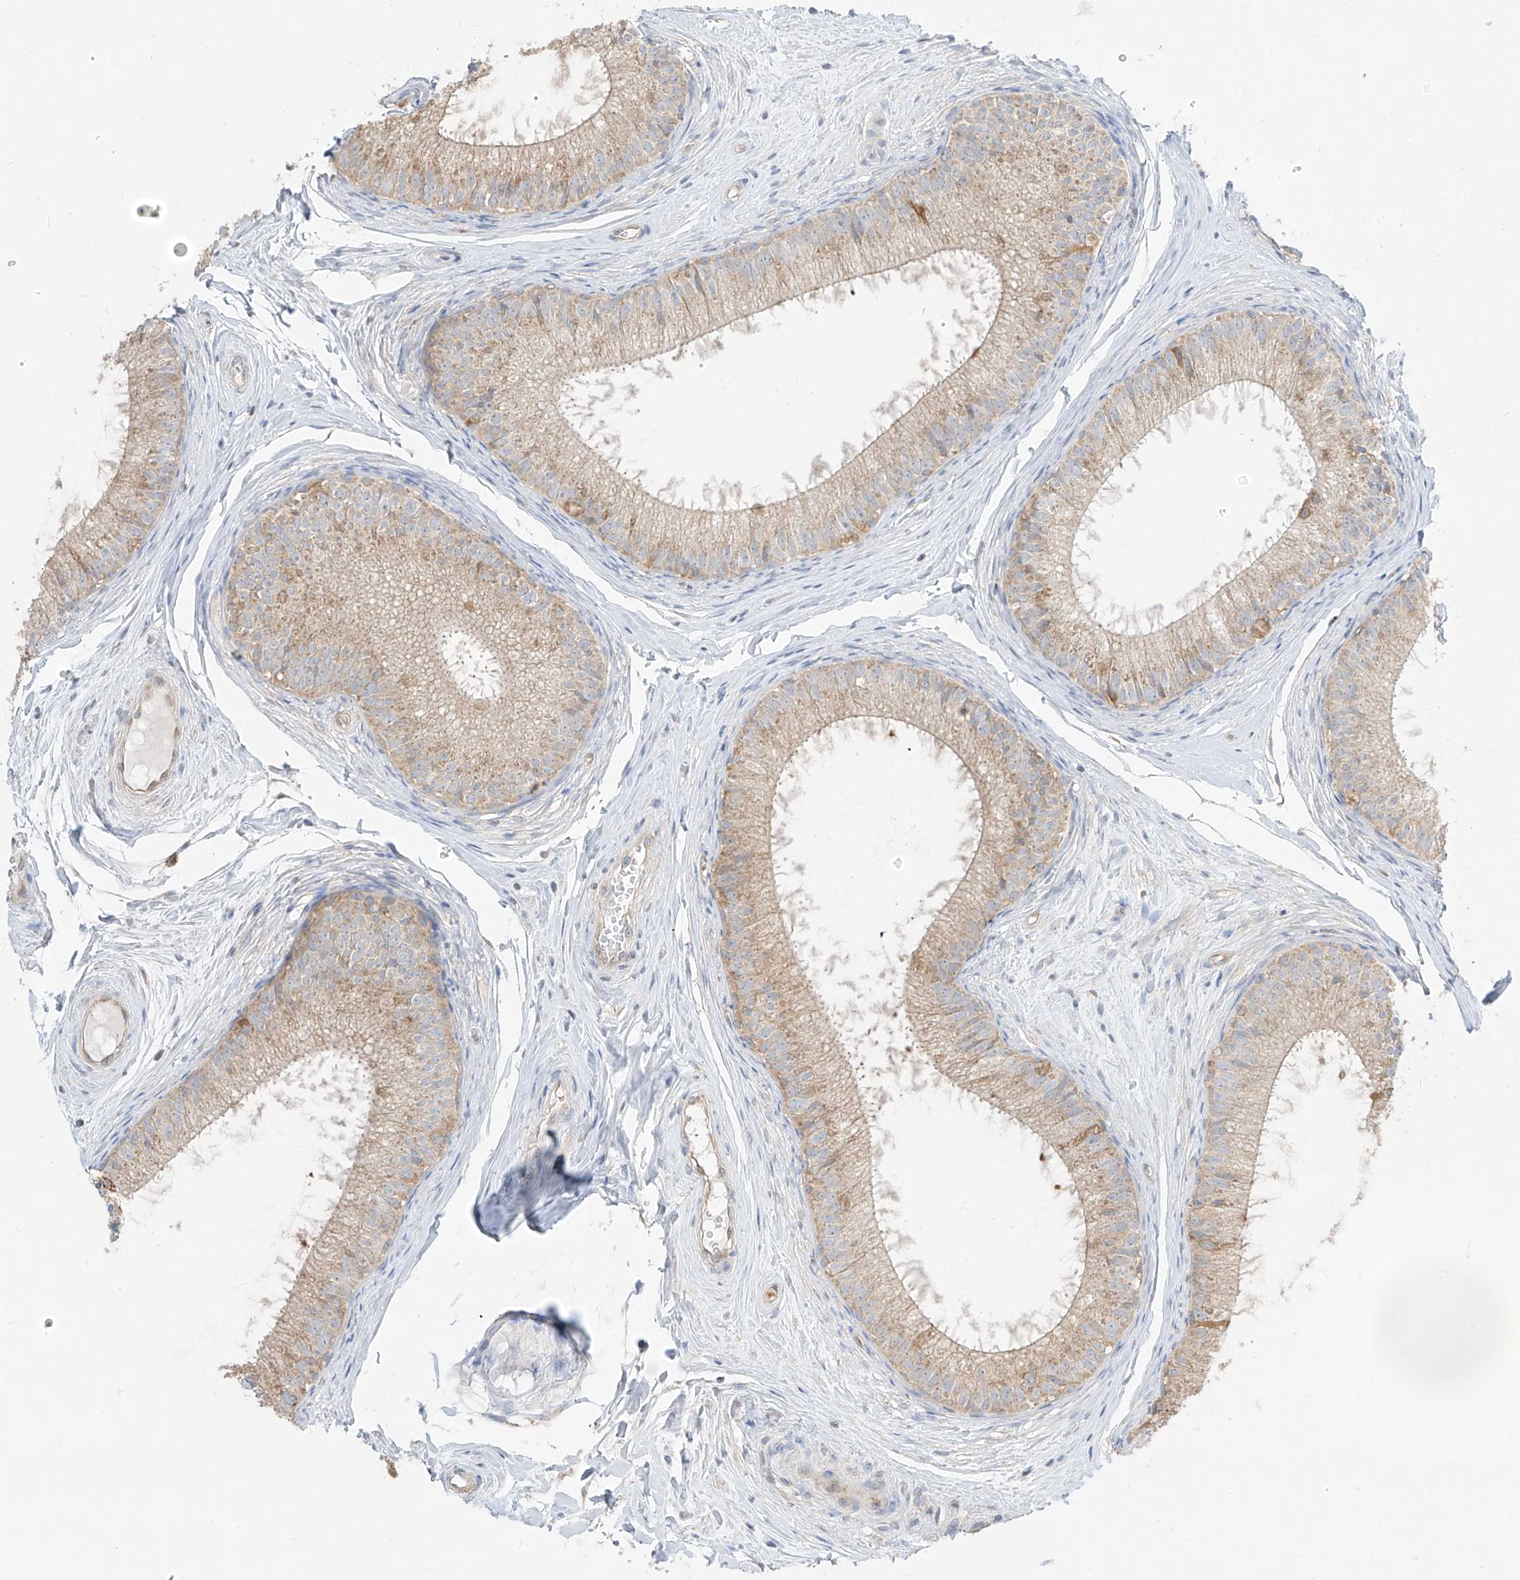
{"staining": {"intensity": "moderate", "quantity": "25%-75%", "location": "cytoplasmic/membranous"}, "tissue": "epididymis", "cell_type": "Glandular cells", "image_type": "normal", "snomed": [{"axis": "morphology", "description": "Normal tissue, NOS"}, {"axis": "topography", "description": "Epididymis"}], "caption": "IHC (DAB (3,3'-diaminobenzidine)) staining of normal epididymis displays moderate cytoplasmic/membranous protein positivity in about 25%-75% of glandular cells.", "gene": "ETHE1", "patient": {"sex": "male", "age": 34}}